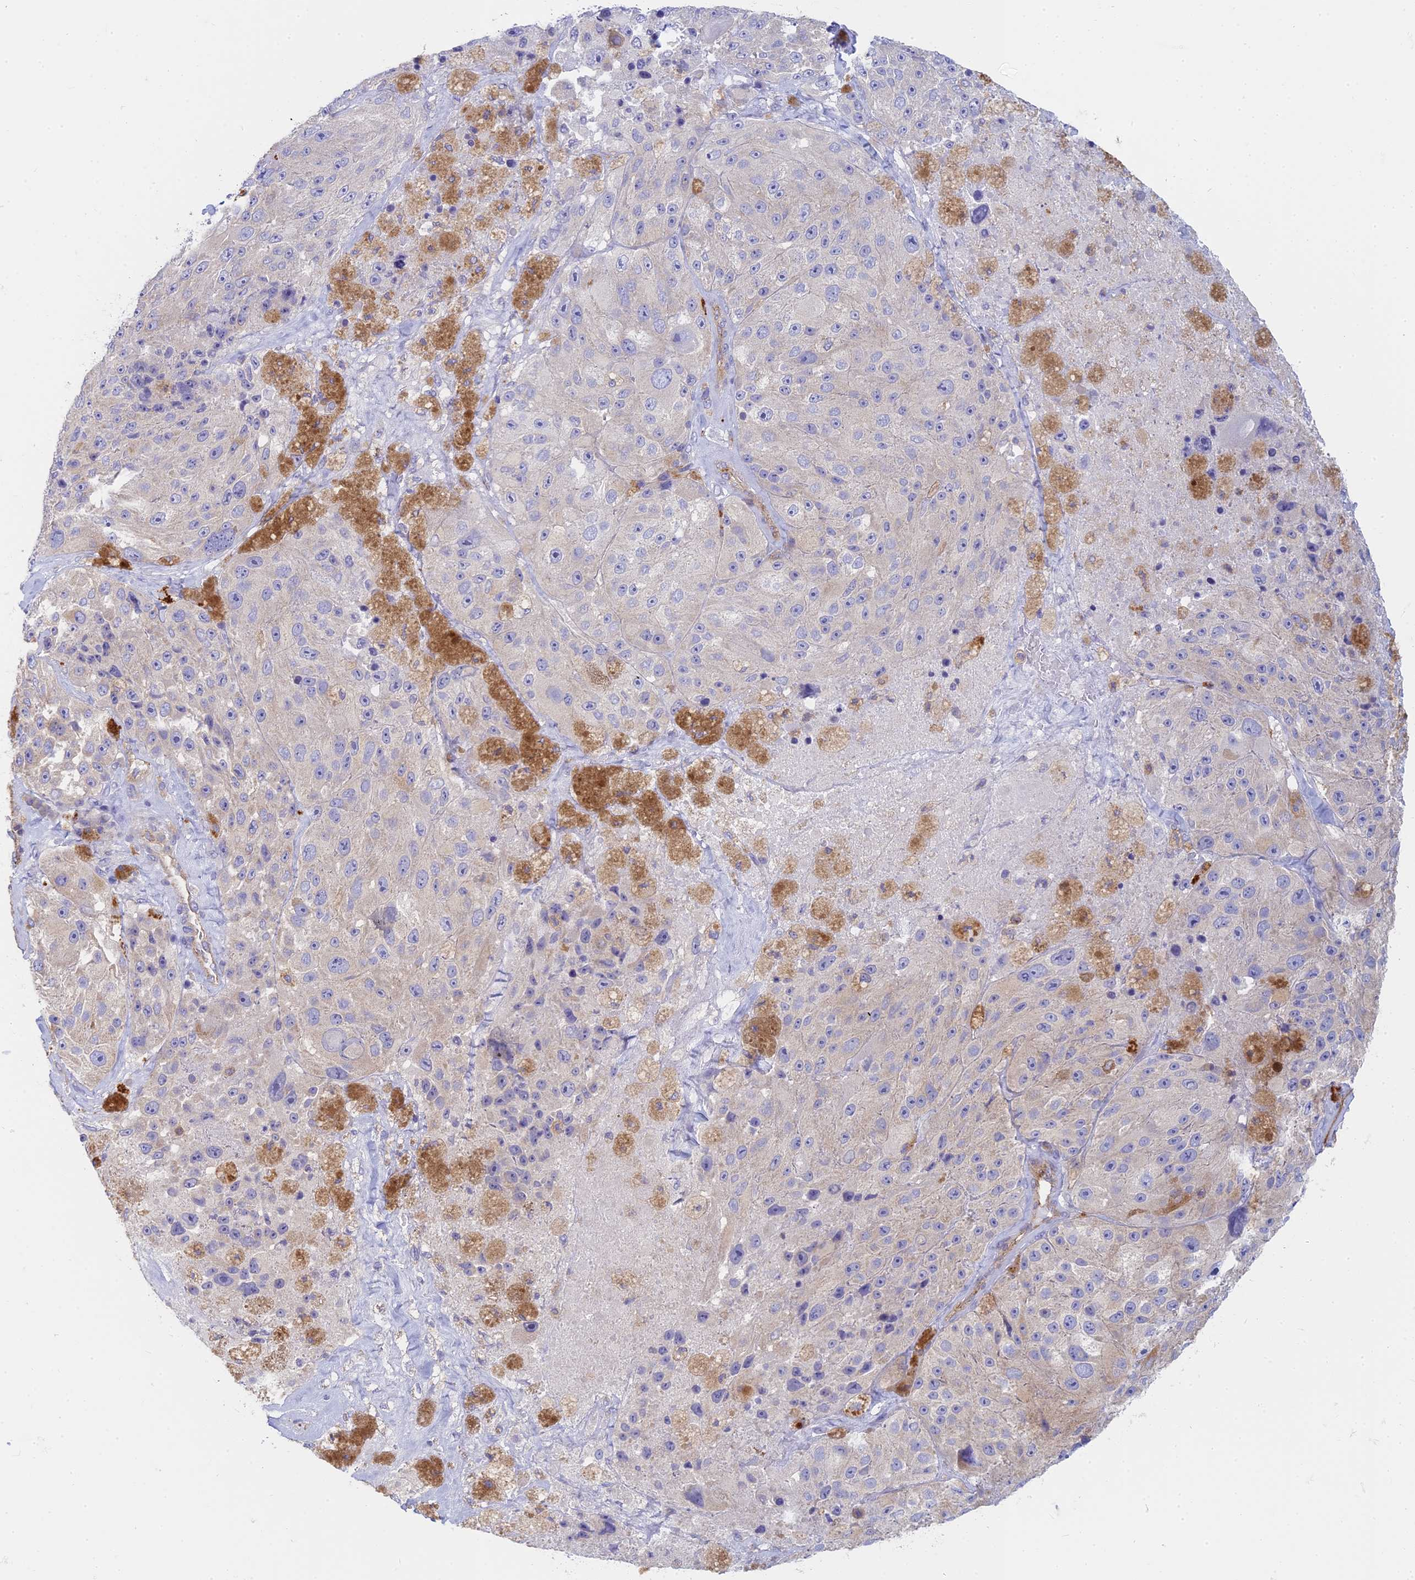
{"staining": {"intensity": "negative", "quantity": "none", "location": "none"}, "tissue": "melanoma", "cell_type": "Tumor cells", "image_type": "cancer", "snomed": [{"axis": "morphology", "description": "Malignant melanoma, Metastatic site"}, {"axis": "topography", "description": "Lymph node"}], "caption": "This is an immunohistochemistry (IHC) micrograph of melanoma. There is no expression in tumor cells.", "gene": "STRN4", "patient": {"sex": "male", "age": 62}}